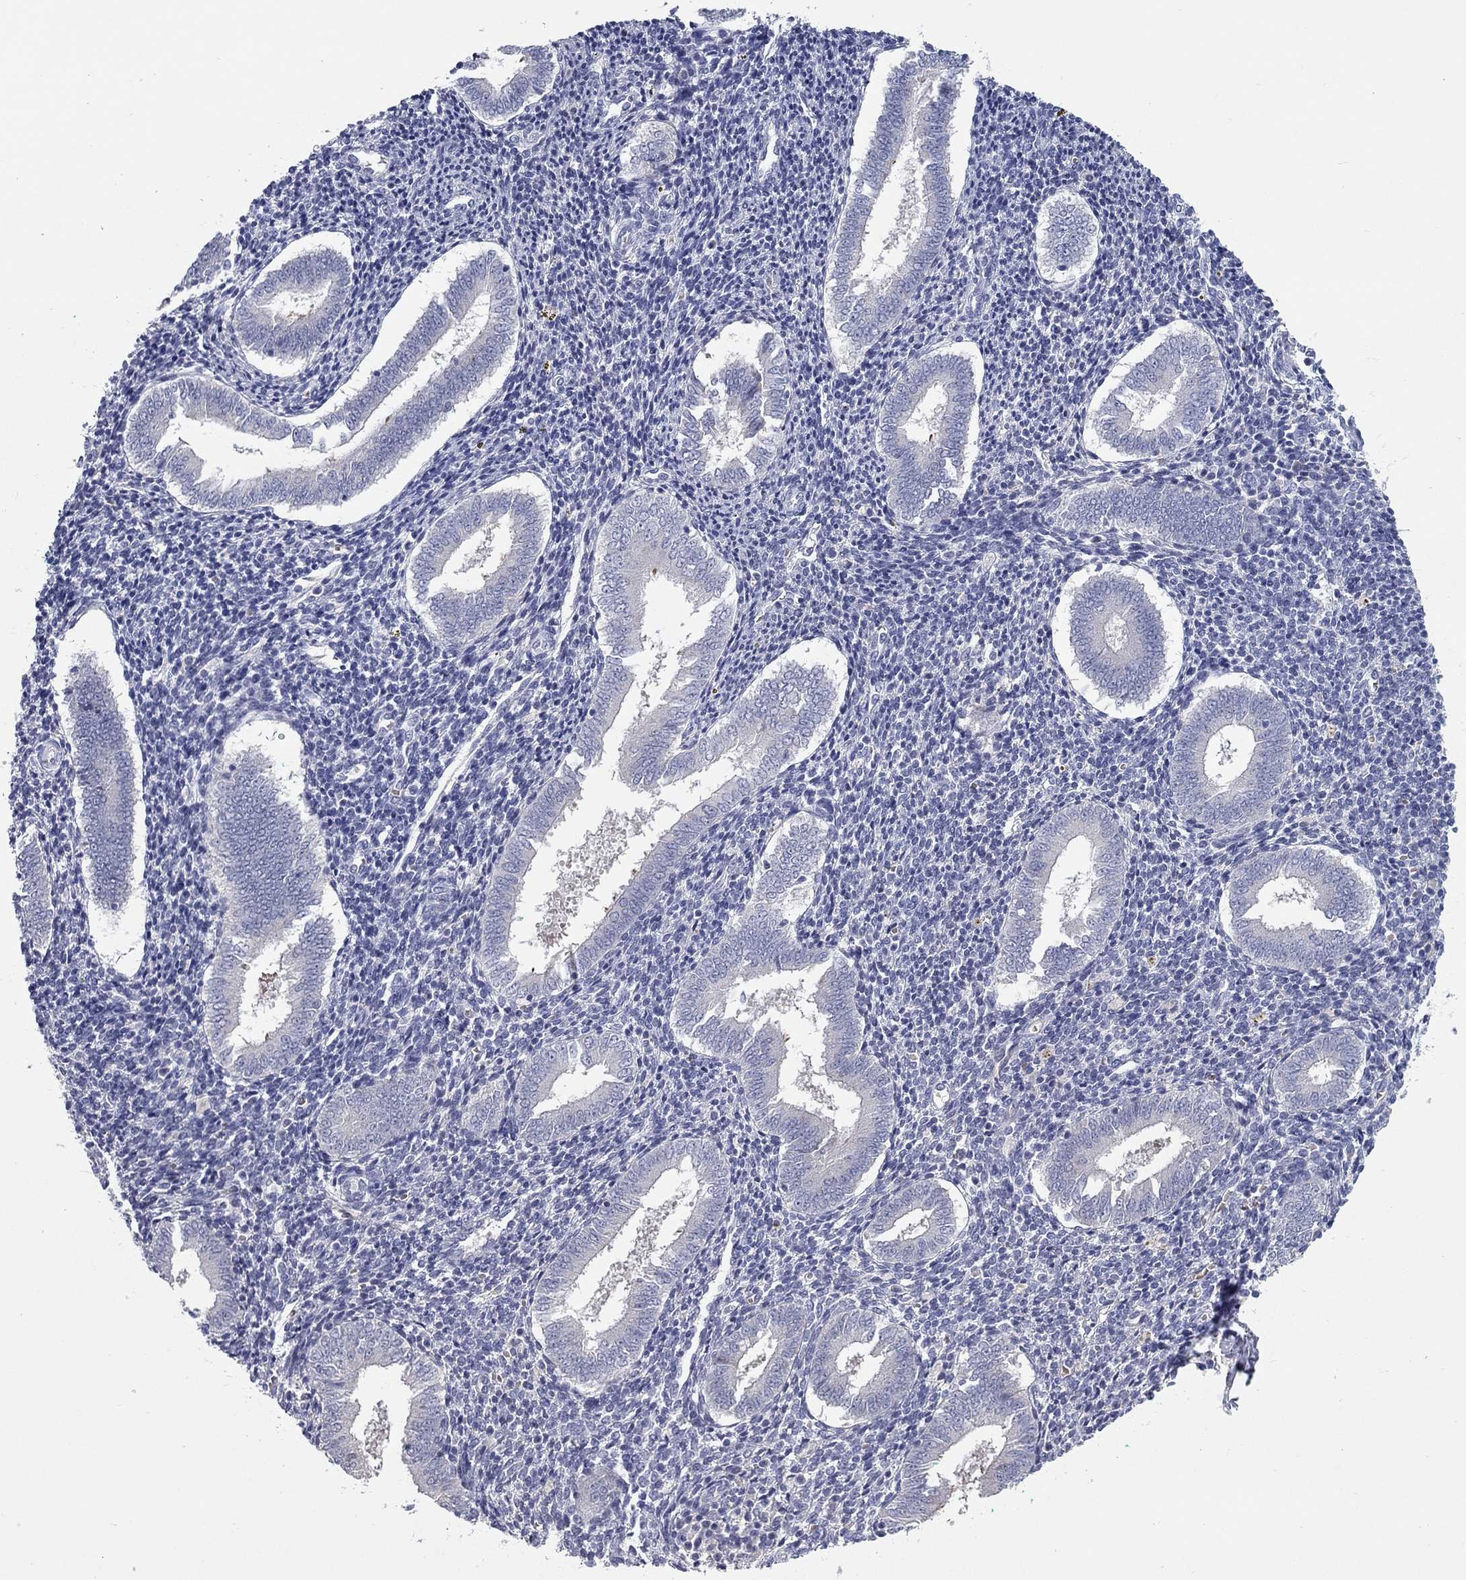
{"staining": {"intensity": "negative", "quantity": "none", "location": "none"}, "tissue": "endometrium", "cell_type": "Cells in endometrial stroma", "image_type": "normal", "snomed": [{"axis": "morphology", "description": "Normal tissue, NOS"}, {"axis": "topography", "description": "Endometrium"}], "caption": "The histopathology image exhibits no significant positivity in cells in endometrial stroma of endometrium. The staining is performed using DAB (3,3'-diaminobenzidine) brown chromogen with nuclei counter-stained in using hematoxylin.", "gene": "UNC119B", "patient": {"sex": "female", "age": 25}}